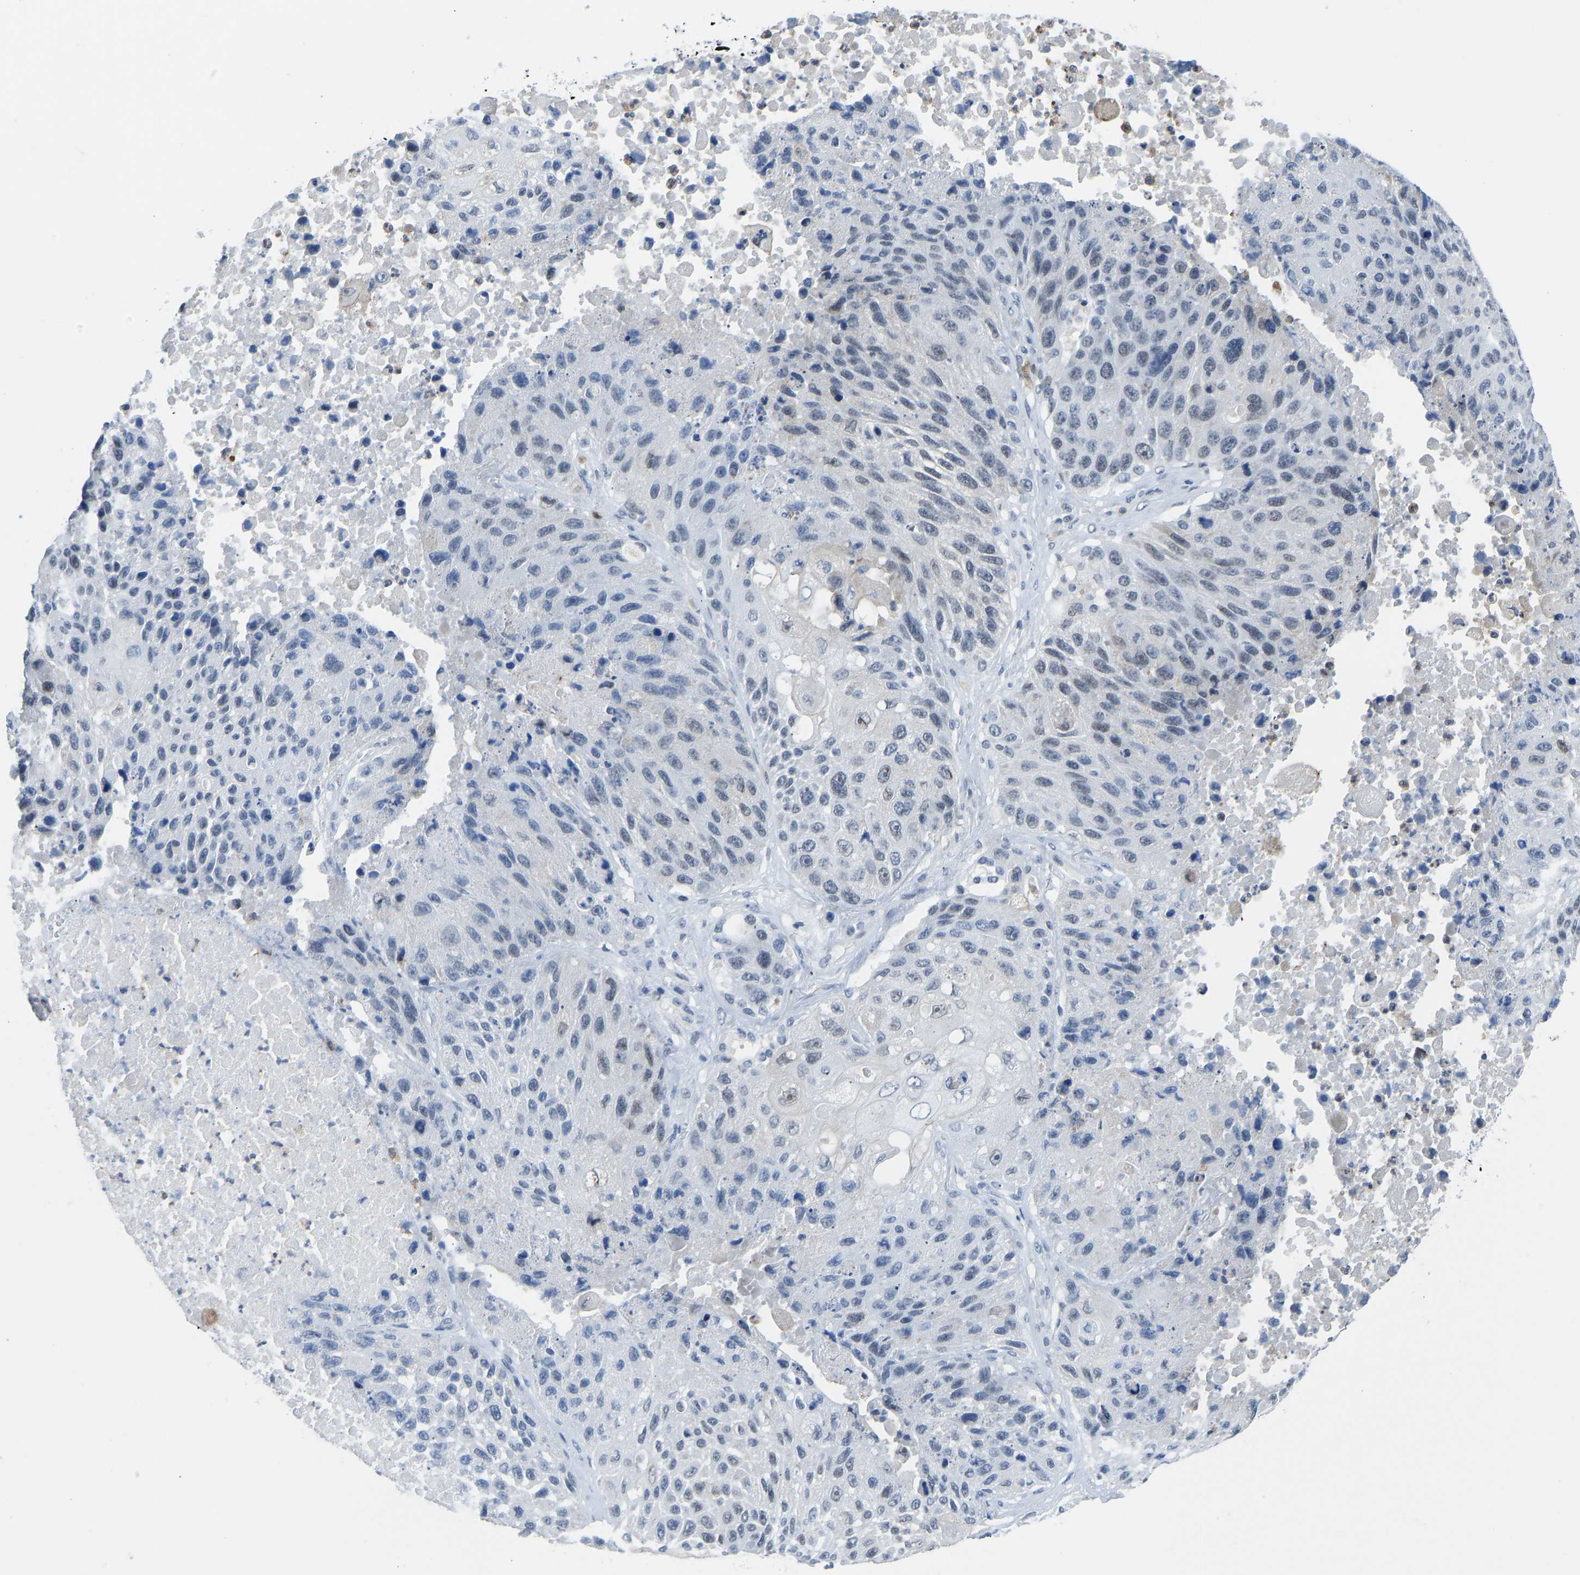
{"staining": {"intensity": "negative", "quantity": "none", "location": "none"}, "tissue": "lung cancer", "cell_type": "Tumor cells", "image_type": "cancer", "snomed": [{"axis": "morphology", "description": "Squamous cell carcinoma, NOS"}, {"axis": "topography", "description": "Lung"}], "caption": "There is no significant staining in tumor cells of lung cancer (squamous cell carcinoma).", "gene": "TXNDC2", "patient": {"sex": "male", "age": 61}}